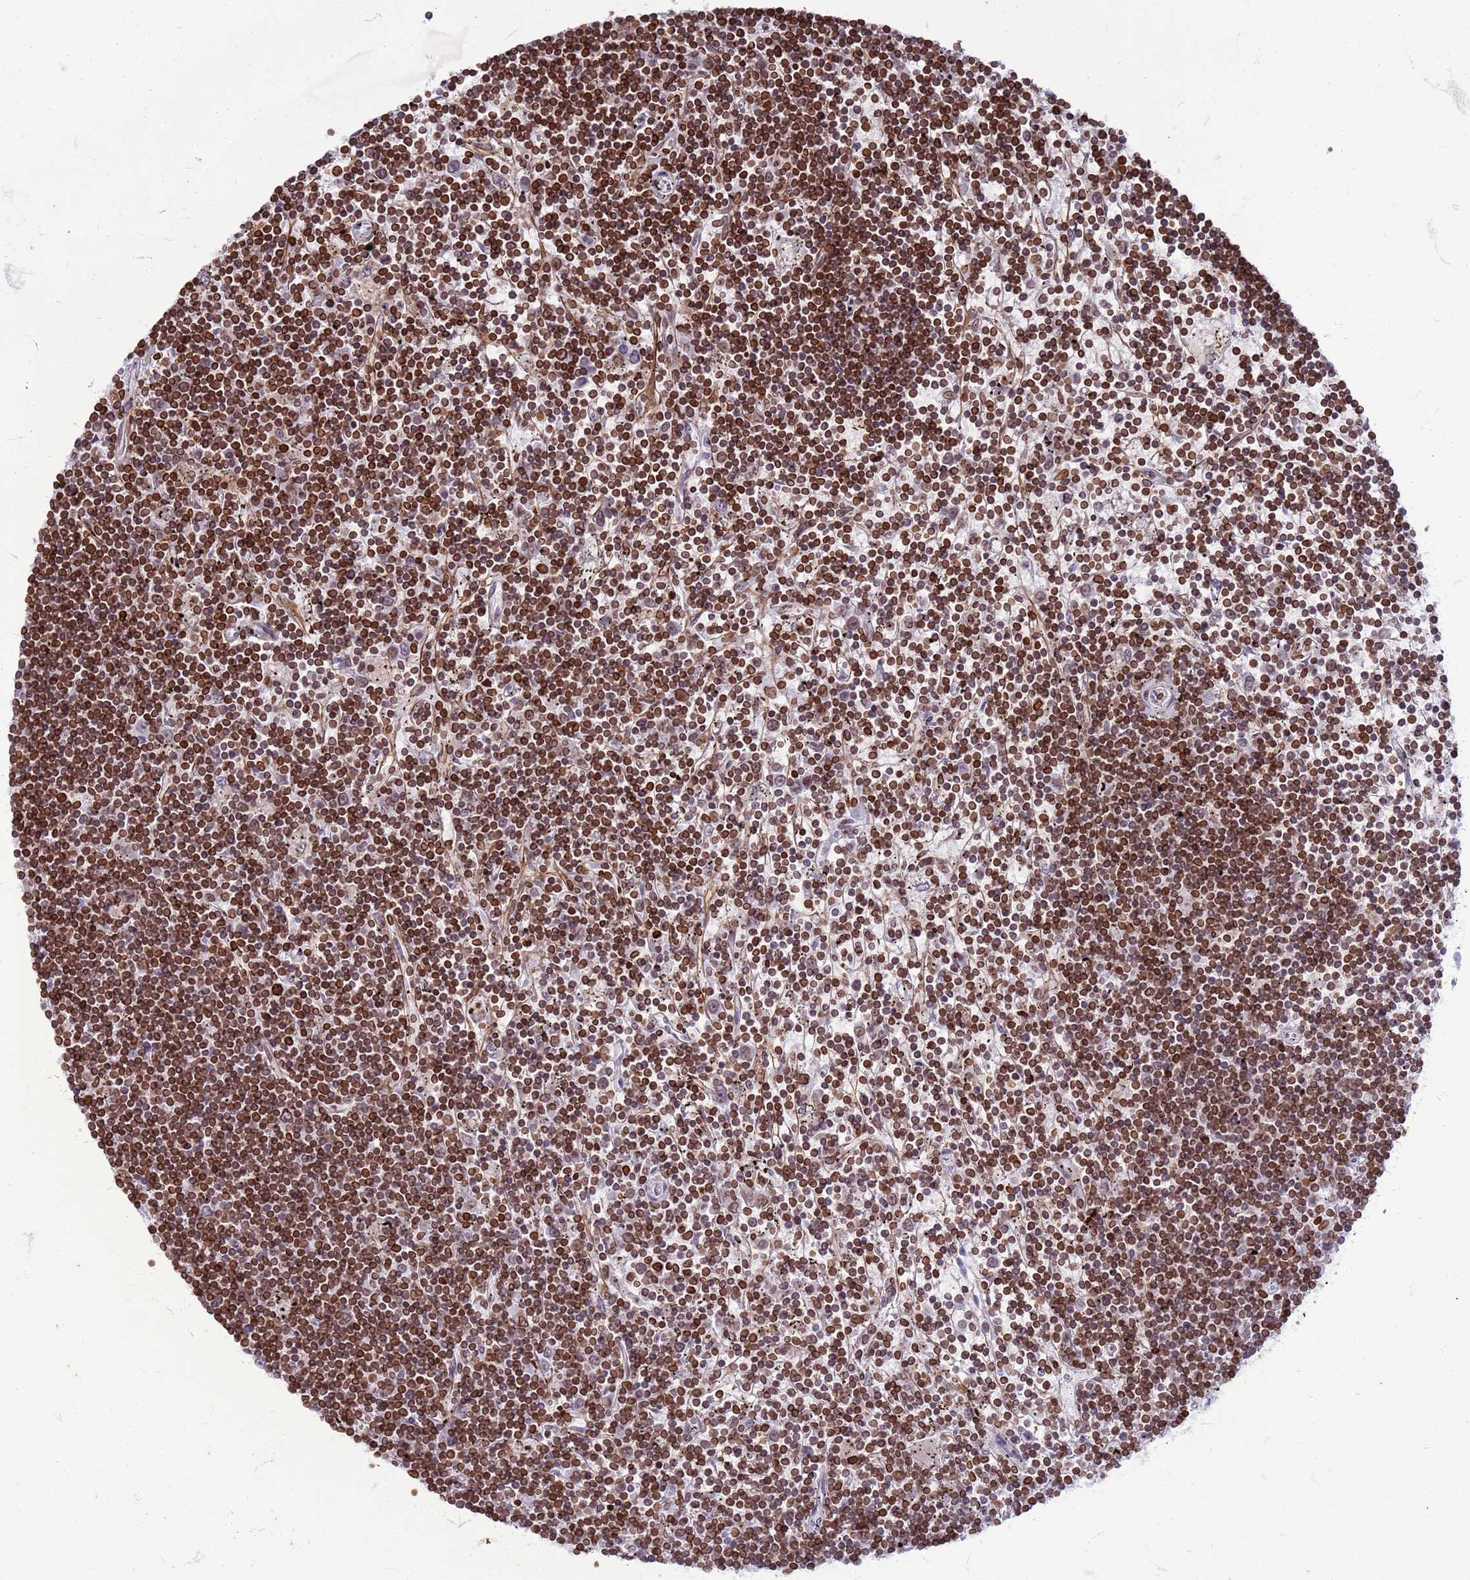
{"staining": {"intensity": "moderate", "quantity": ">75%", "location": "cytoplasmic/membranous,nuclear"}, "tissue": "lymphoma", "cell_type": "Tumor cells", "image_type": "cancer", "snomed": [{"axis": "morphology", "description": "Malignant lymphoma, non-Hodgkin's type, Low grade"}, {"axis": "topography", "description": "Spleen"}], "caption": "A brown stain highlights moderate cytoplasmic/membranous and nuclear staining of a protein in human lymphoma tumor cells.", "gene": "METTL25B", "patient": {"sex": "male", "age": 76}}